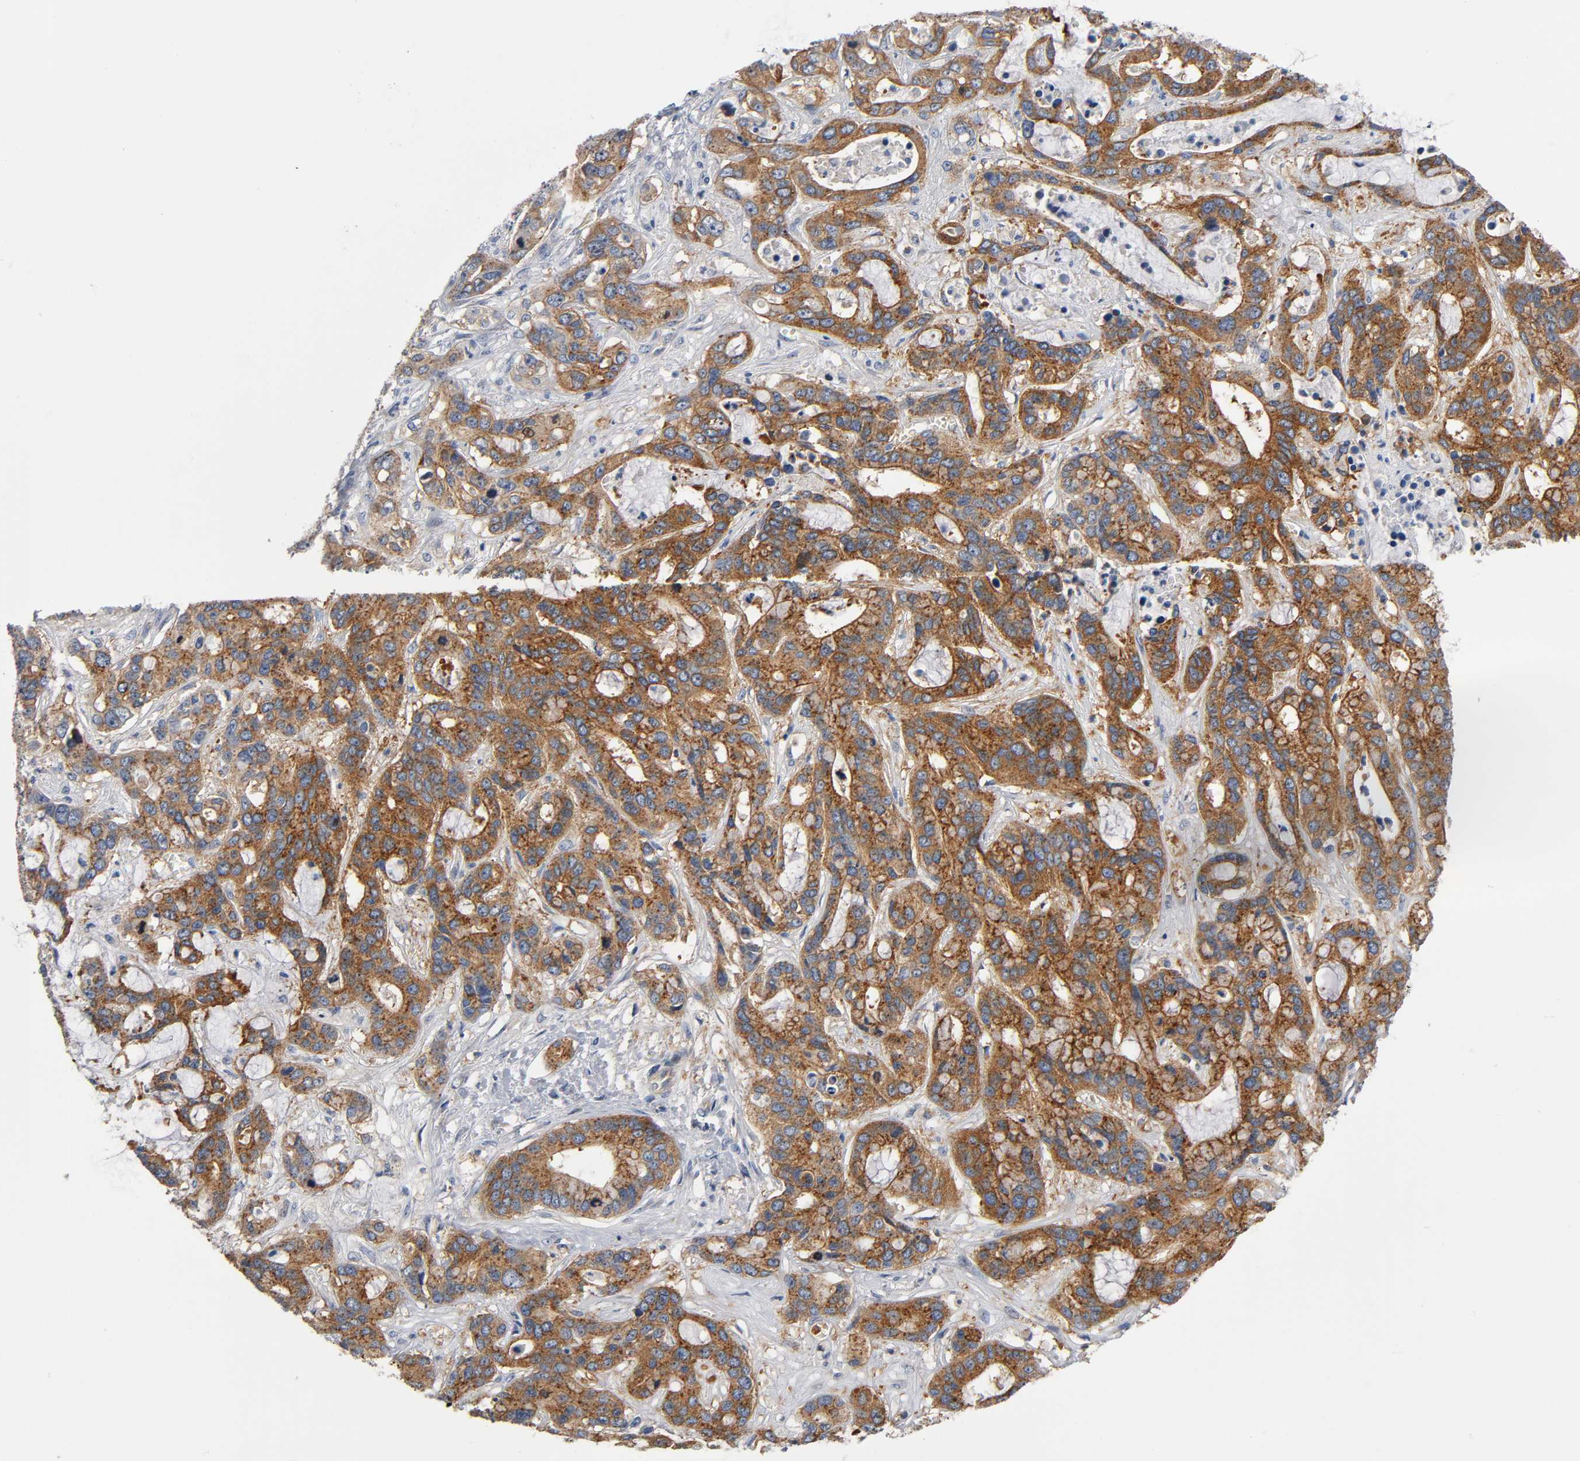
{"staining": {"intensity": "moderate", "quantity": ">75%", "location": "cytoplasmic/membranous"}, "tissue": "liver cancer", "cell_type": "Tumor cells", "image_type": "cancer", "snomed": [{"axis": "morphology", "description": "Cholangiocarcinoma"}, {"axis": "topography", "description": "Liver"}], "caption": "Protein staining of cholangiocarcinoma (liver) tissue reveals moderate cytoplasmic/membranous positivity in approximately >75% of tumor cells. (Brightfield microscopy of DAB IHC at high magnification).", "gene": "CD2AP", "patient": {"sex": "female", "age": 65}}